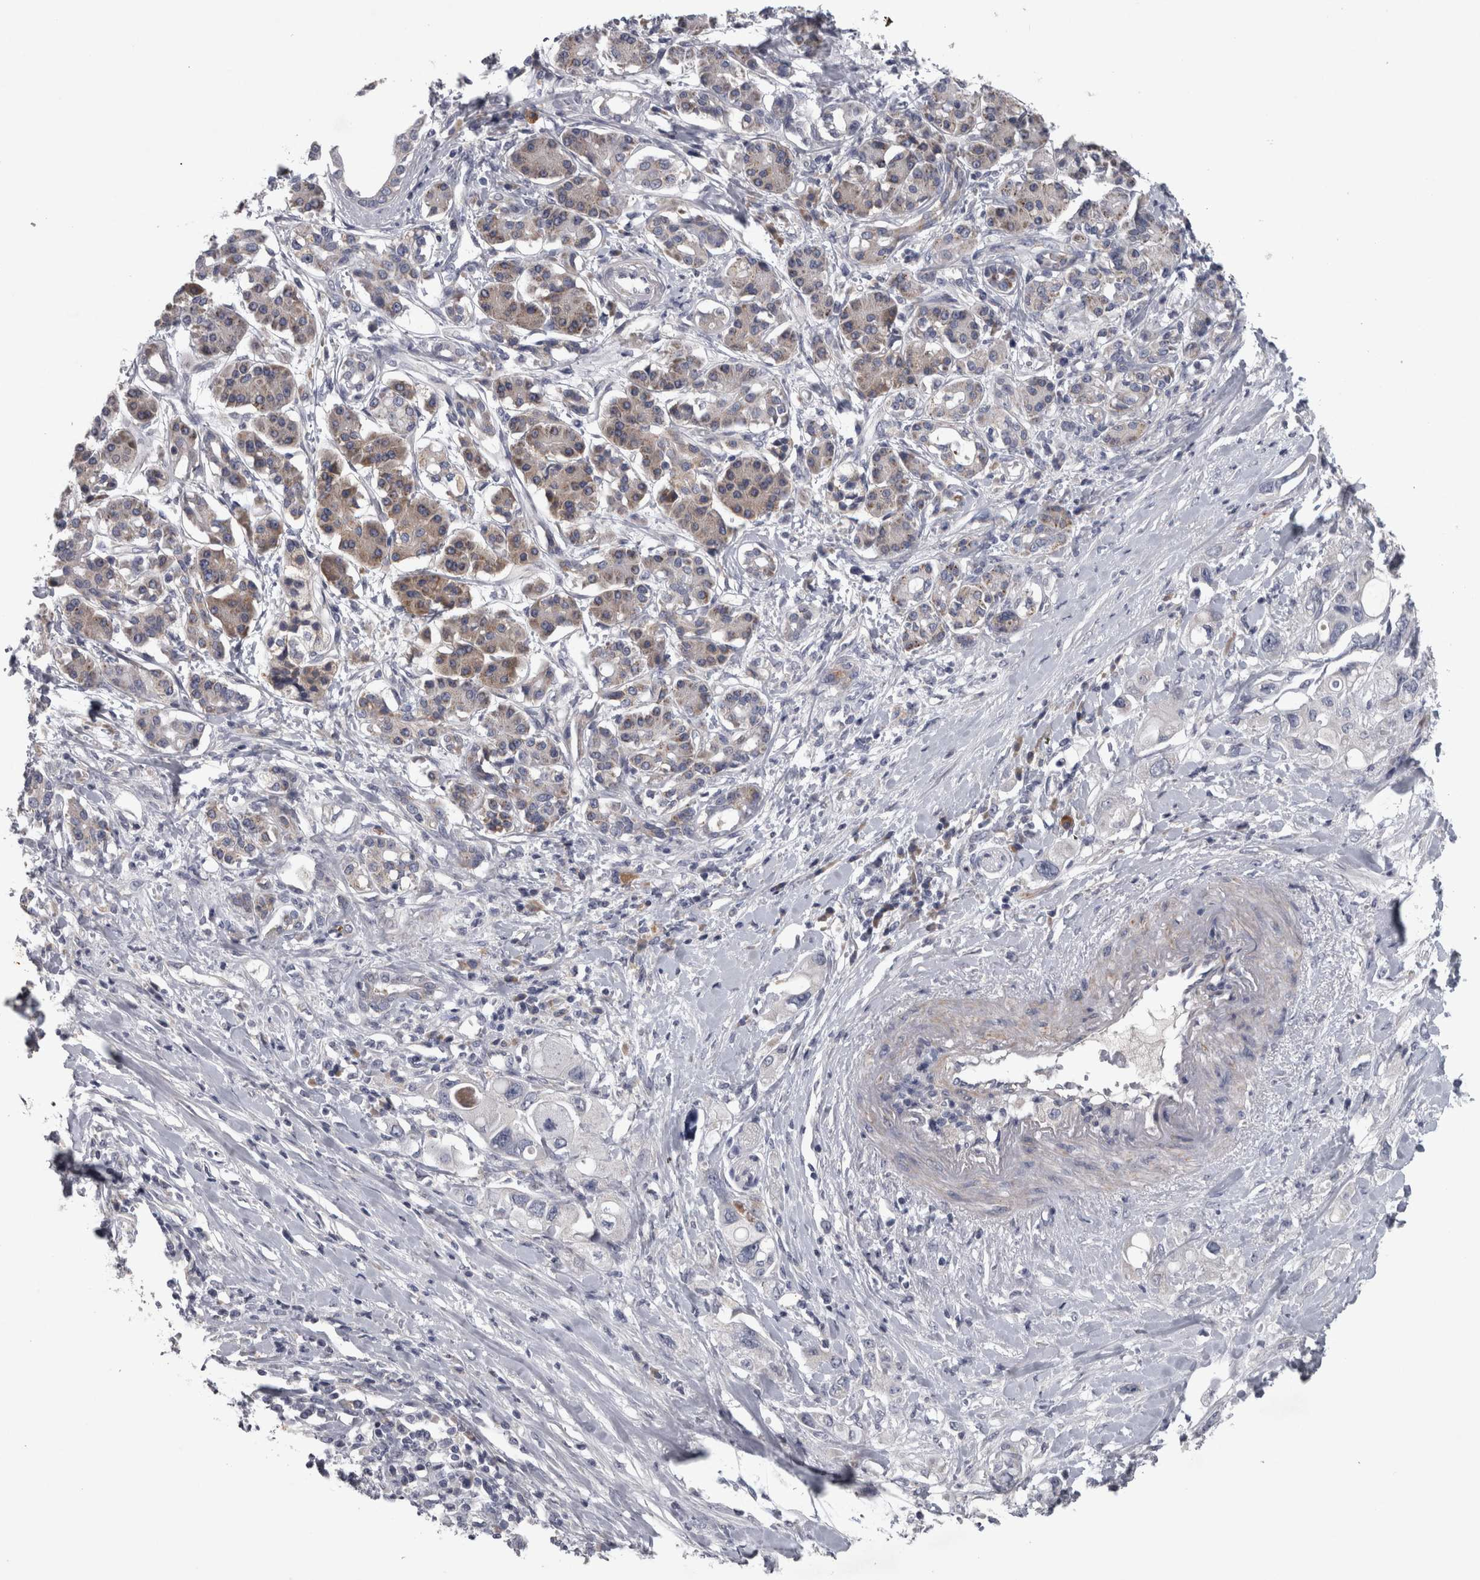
{"staining": {"intensity": "negative", "quantity": "none", "location": "none"}, "tissue": "pancreatic cancer", "cell_type": "Tumor cells", "image_type": "cancer", "snomed": [{"axis": "morphology", "description": "Adenocarcinoma, NOS"}, {"axis": "topography", "description": "Pancreas"}], "caption": "This is an IHC image of pancreatic cancer. There is no expression in tumor cells.", "gene": "DBT", "patient": {"sex": "female", "age": 56}}